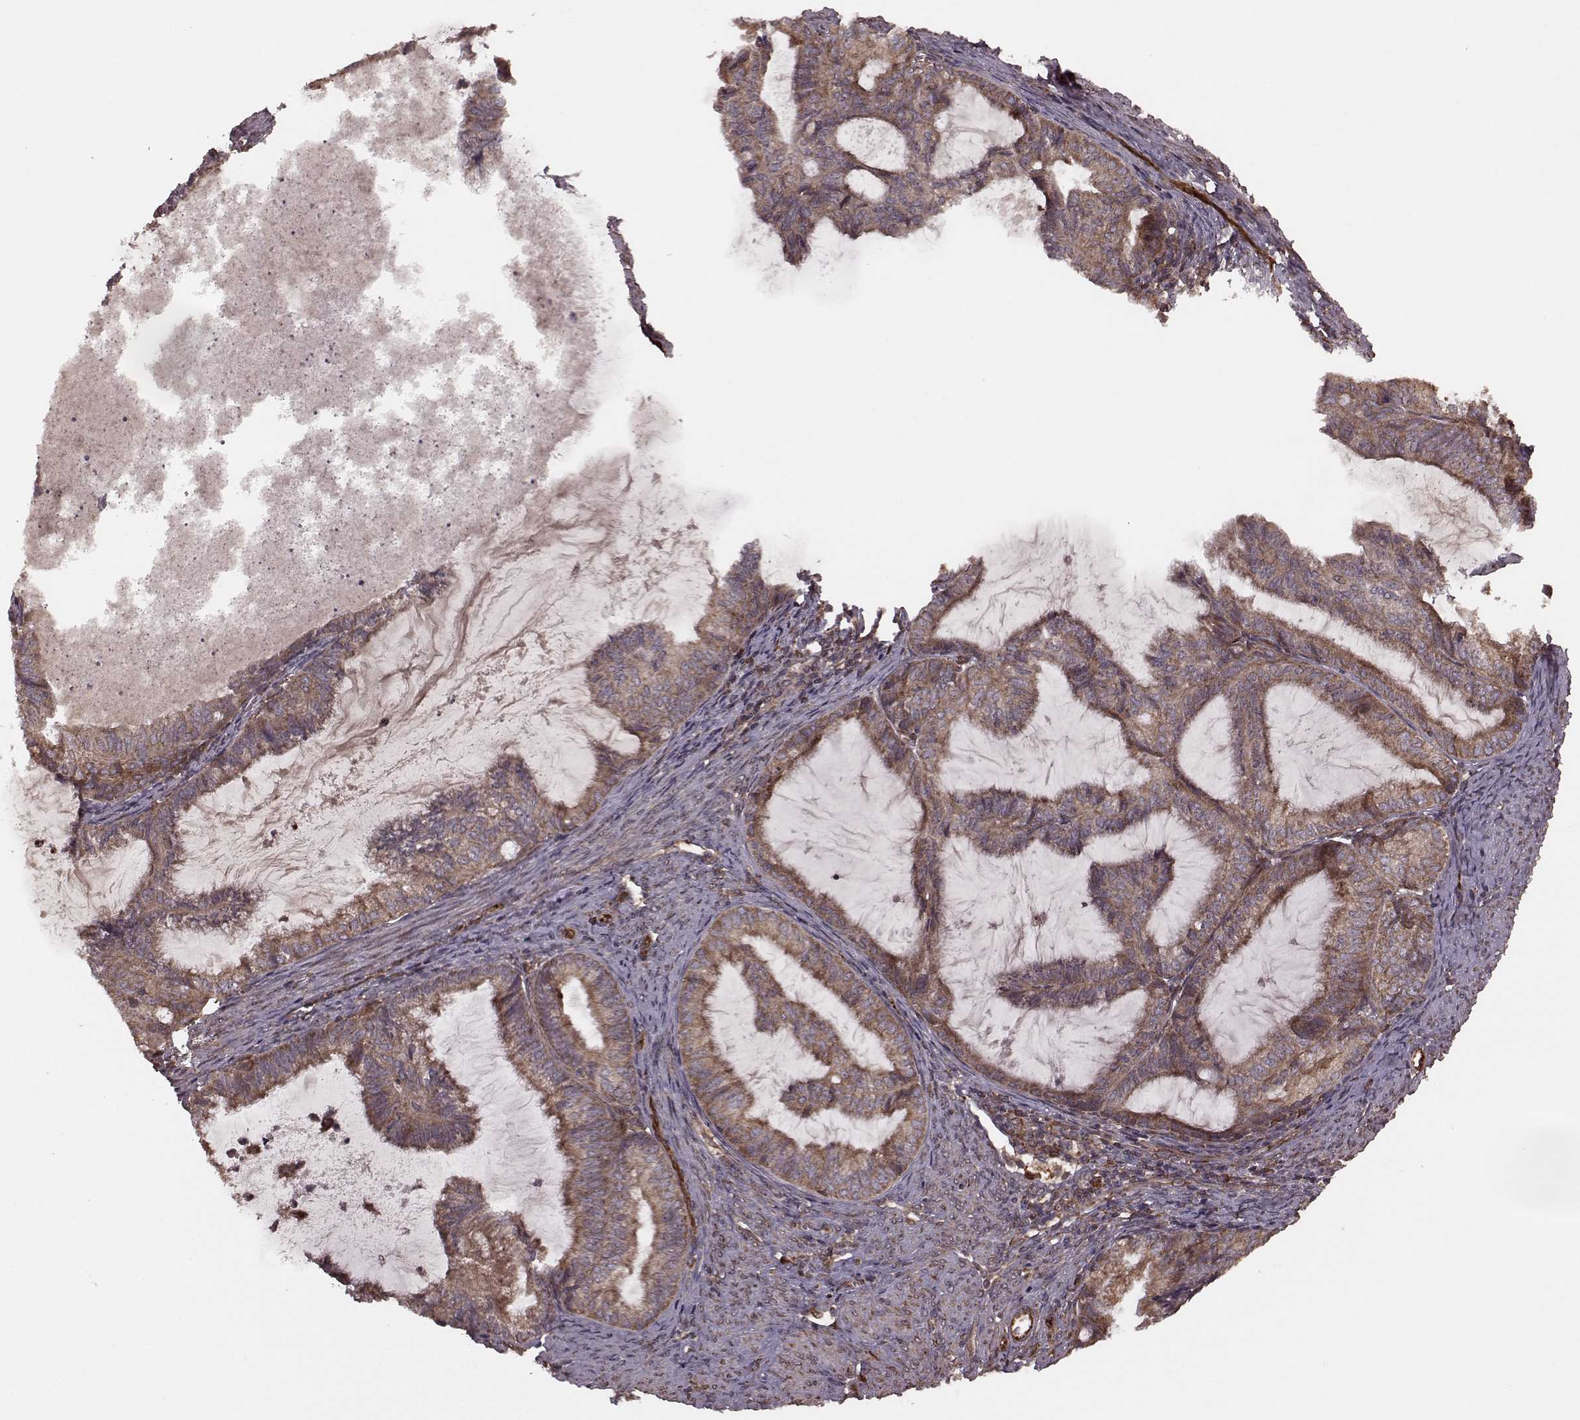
{"staining": {"intensity": "moderate", "quantity": ">75%", "location": "cytoplasmic/membranous"}, "tissue": "endometrial cancer", "cell_type": "Tumor cells", "image_type": "cancer", "snomed": [{"axis": "morphology", "description": "Adenocarcinoma, NOS"}, {"axis": "topography", "description": "Endometrium"}], "caption": "Adenocarcinoma (endometrial) stained for a protein (brown) demonstrates moderate cytoplasmic/membranous positive staining in about >75% of tumor cells.", "gene": "AGPAT1", "patient": {"sex": "female", "age": 86}}